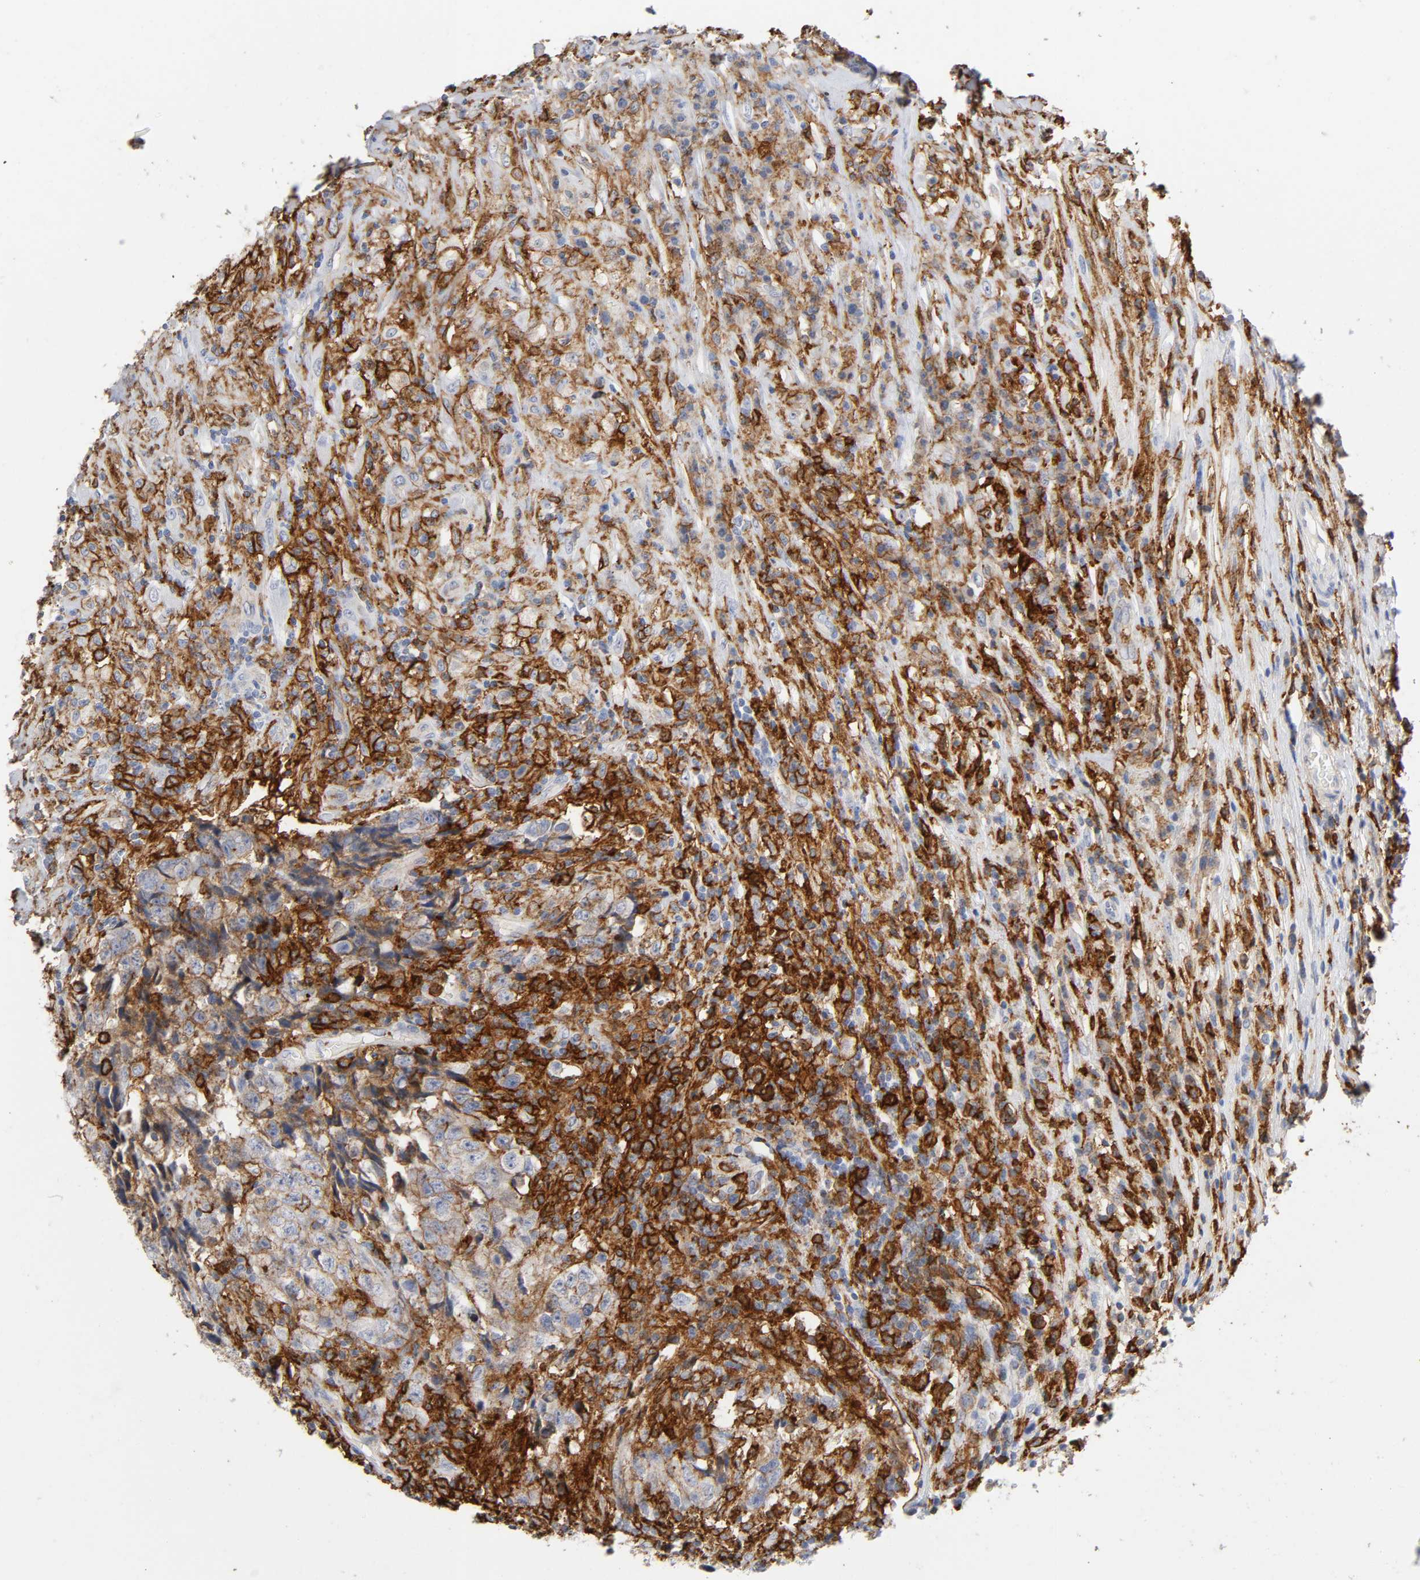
{"staining": {"intensity": "negative", "quantity": "none", "location": "none"}, "tissue": "testis cancer", "cell_type": "Tumor cells", "image_type": "cancer", "snomed": [{"axis": "morphology", "description": "Necrosis, NOS"}, {"axis": "morphology", "description": "Carcinoma, Embryonal, NOS"}, {"axis": "topography", "description": "Testis"}], "caption": "DAB immunohistochemical staining of testis embryonal carcinoma displays no significant staining in tumor cells.", "gene": "LYN", "patient": {"sex": "male", "age": 19}}